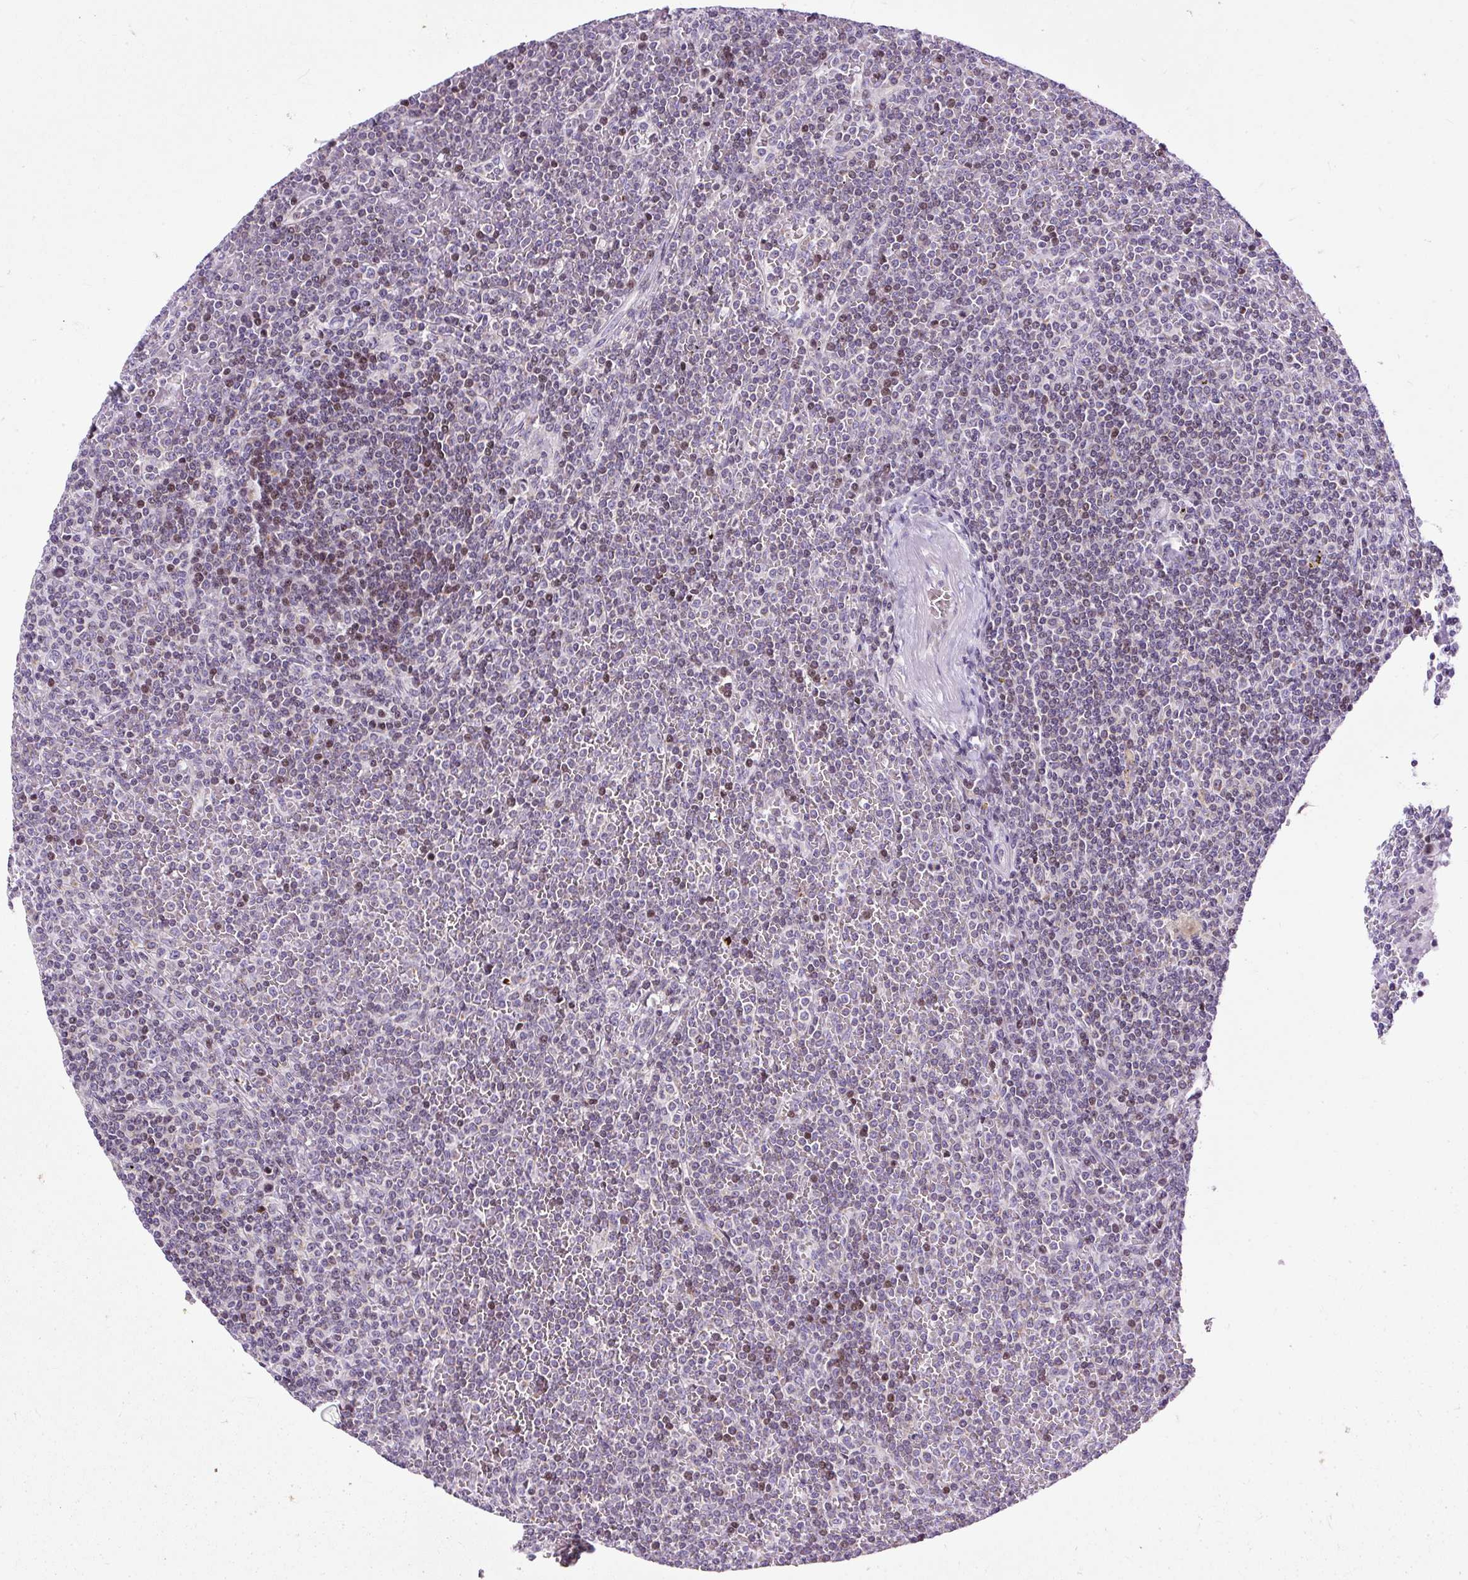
{"staining": {"intensity": "moderate", "quantity": "<25%", "location": "nuclear"}, "tissue": "lymphoma", "cell_type": "Tumor cells", "image_type": "cancer", "snomed": [{"axis": "morphology", "description": "Malignant lymphoma, non-Hodgkin's type, Low grade"}, {"axis": "topography", "description": "Spleen"}], "caption": "Protein expression by immunohistochemistry reveals moderate nuclear expression in about <25% of tumor cells in lymphoma.", "gene": "FMC1", "patient": {"sex": "female", "age": 19}}